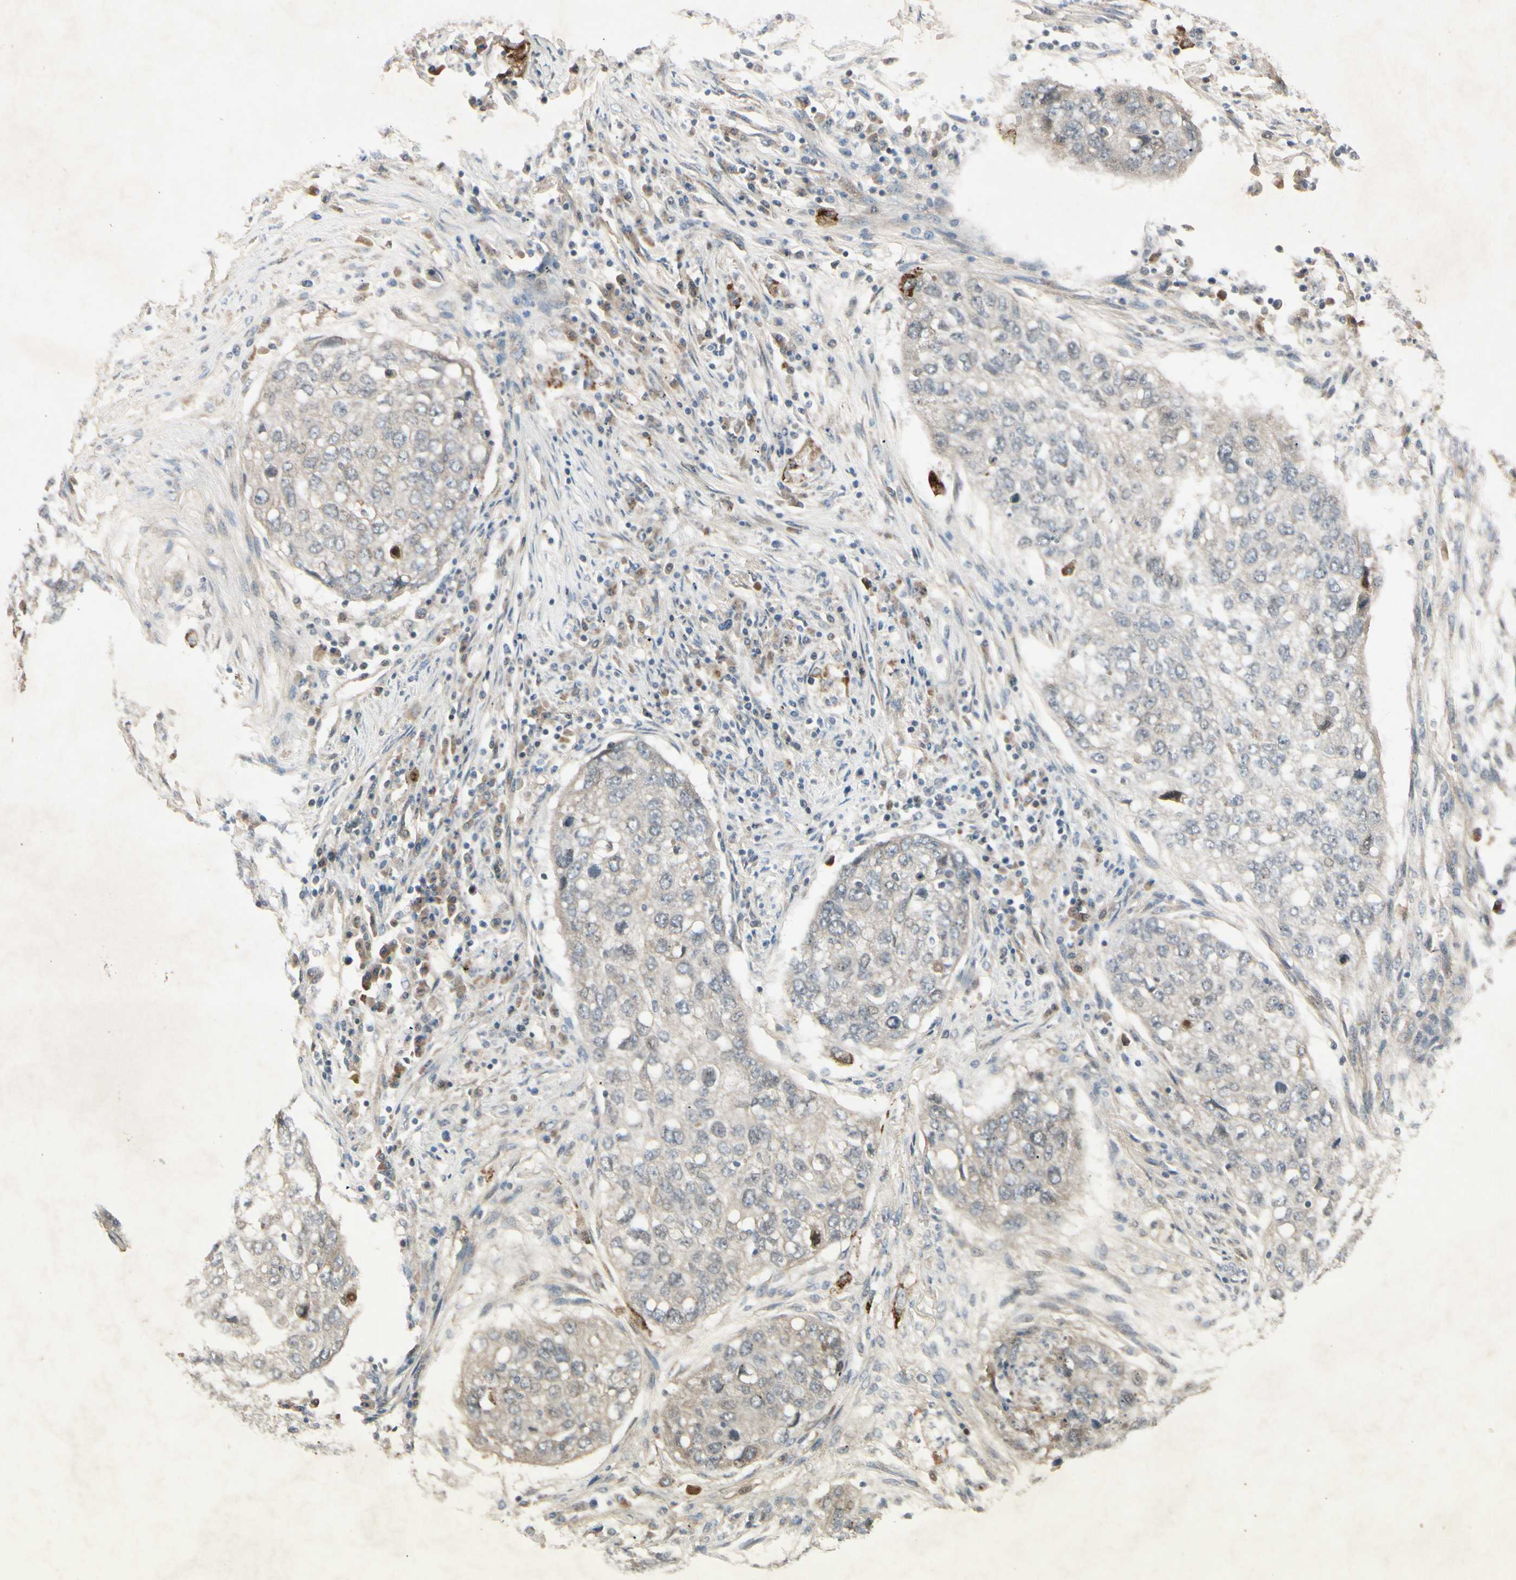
{"staining": {"intensity": "weak", "quantity": "<25%", "location": "cytoplasmic/membranous"}, "tissue": "lung cancer", "cell_type": "Tumor cells", "image_type": "cancer", "snomed": [{"axis": "morphology", "description": "Squamous cell carcinoma, NOS"}, {"axis": "topography", "description": "Lung"}], "caption": "High power microscopy image of an immunohistochemistry micrograph of lung squamous cell carcinoma, revealing no significant positivity in tumor cells.", "gene": "FHDC1", "patient": {"sex": "female", "age": 63}}